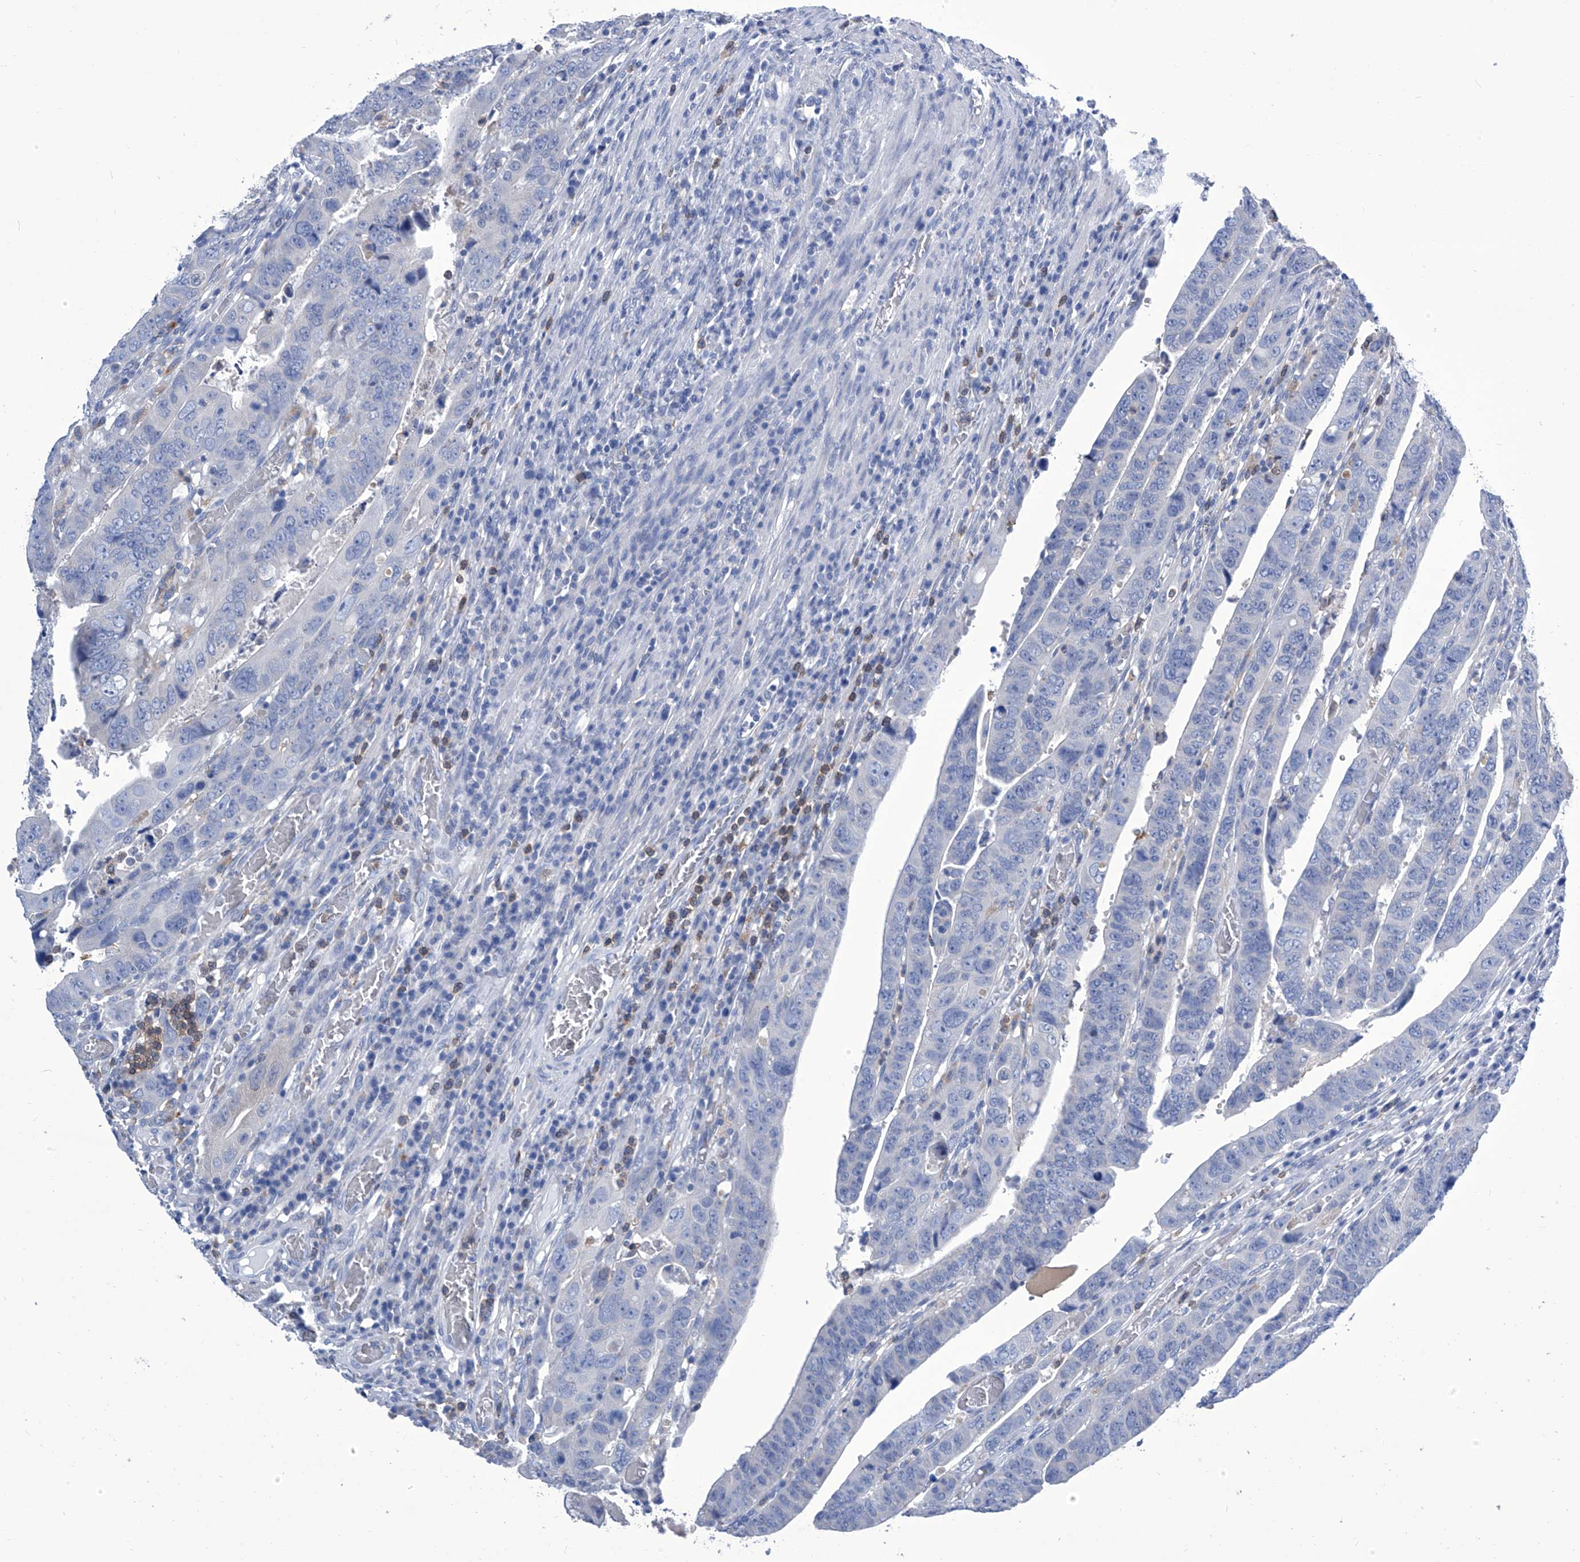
{"staining": {"intensity": "negative", "quantity": "none", "location": "none"}, "tissue": "colorectal cancer", "cell_type": "Tumor cells", "image_type": "cancer", "snomed": [{"axis": "morphology", "description": "Normal tissue, NOS"}, {"axis": "morphology", "description": "Adenocarcinoma, NOS"}, {"axis": "topography", "description": "Rectum"}], "caption": "The photomicrograph displays no staining of tumor cells in colorectal cancer (adenocarcinoma). Nuclei are stained in blue.", "gene": "IMPA2", "patient": {"sex": "female", "age": 65}}